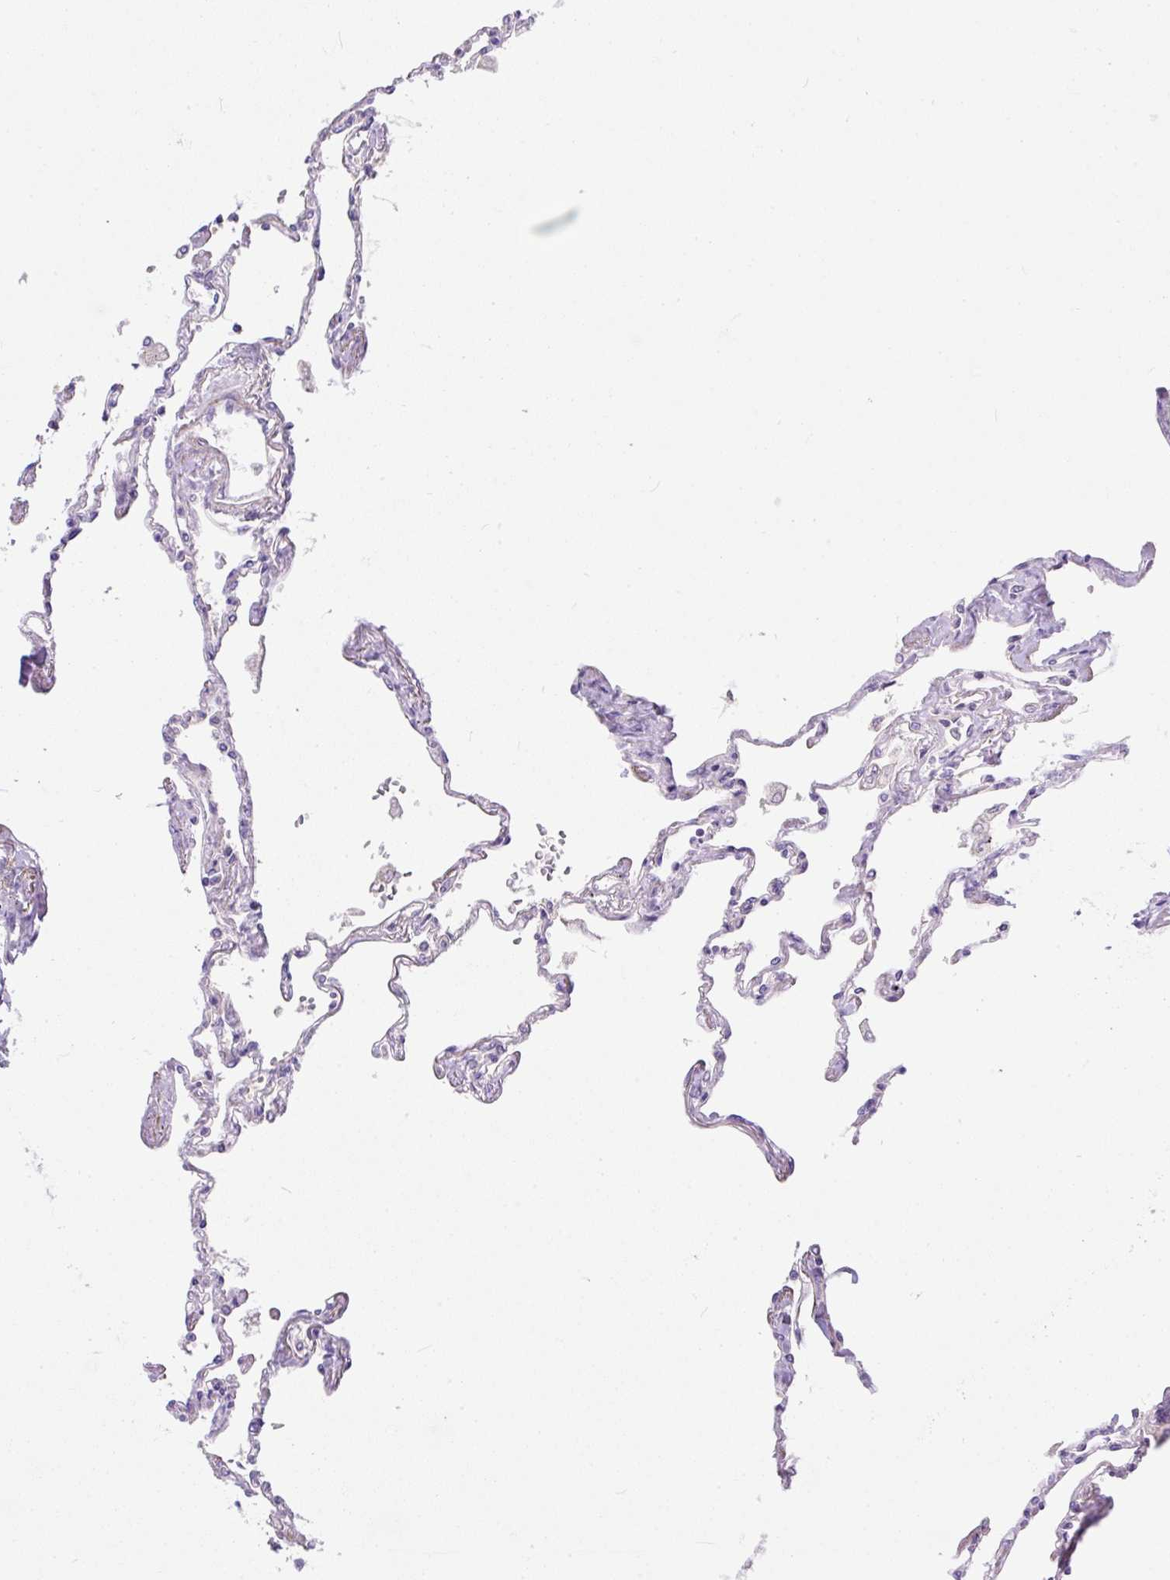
{"staining": {"intensity": "moderate", "quantity": "<25%", "location": "cytoplasmic/membranous"}, "tissue": "lung", "cell_type": "Alveolar cells", "image_type": "normal", "snomed": [{"axis": "morphology", "description": "Normal tissue, NOS"}, {"axis": "topography", "description": "Lung"}], "caption": "Immunohistochemistry of benign human lung demonstrates low levels of moderate cytoplasmic/membranous positivity in about <25% of alveolar cells. (Brightfield microscopy of DAB IHC at high magnification).", "gene": "SUSD5", "patient": {"sex": "female", "age": 67}}